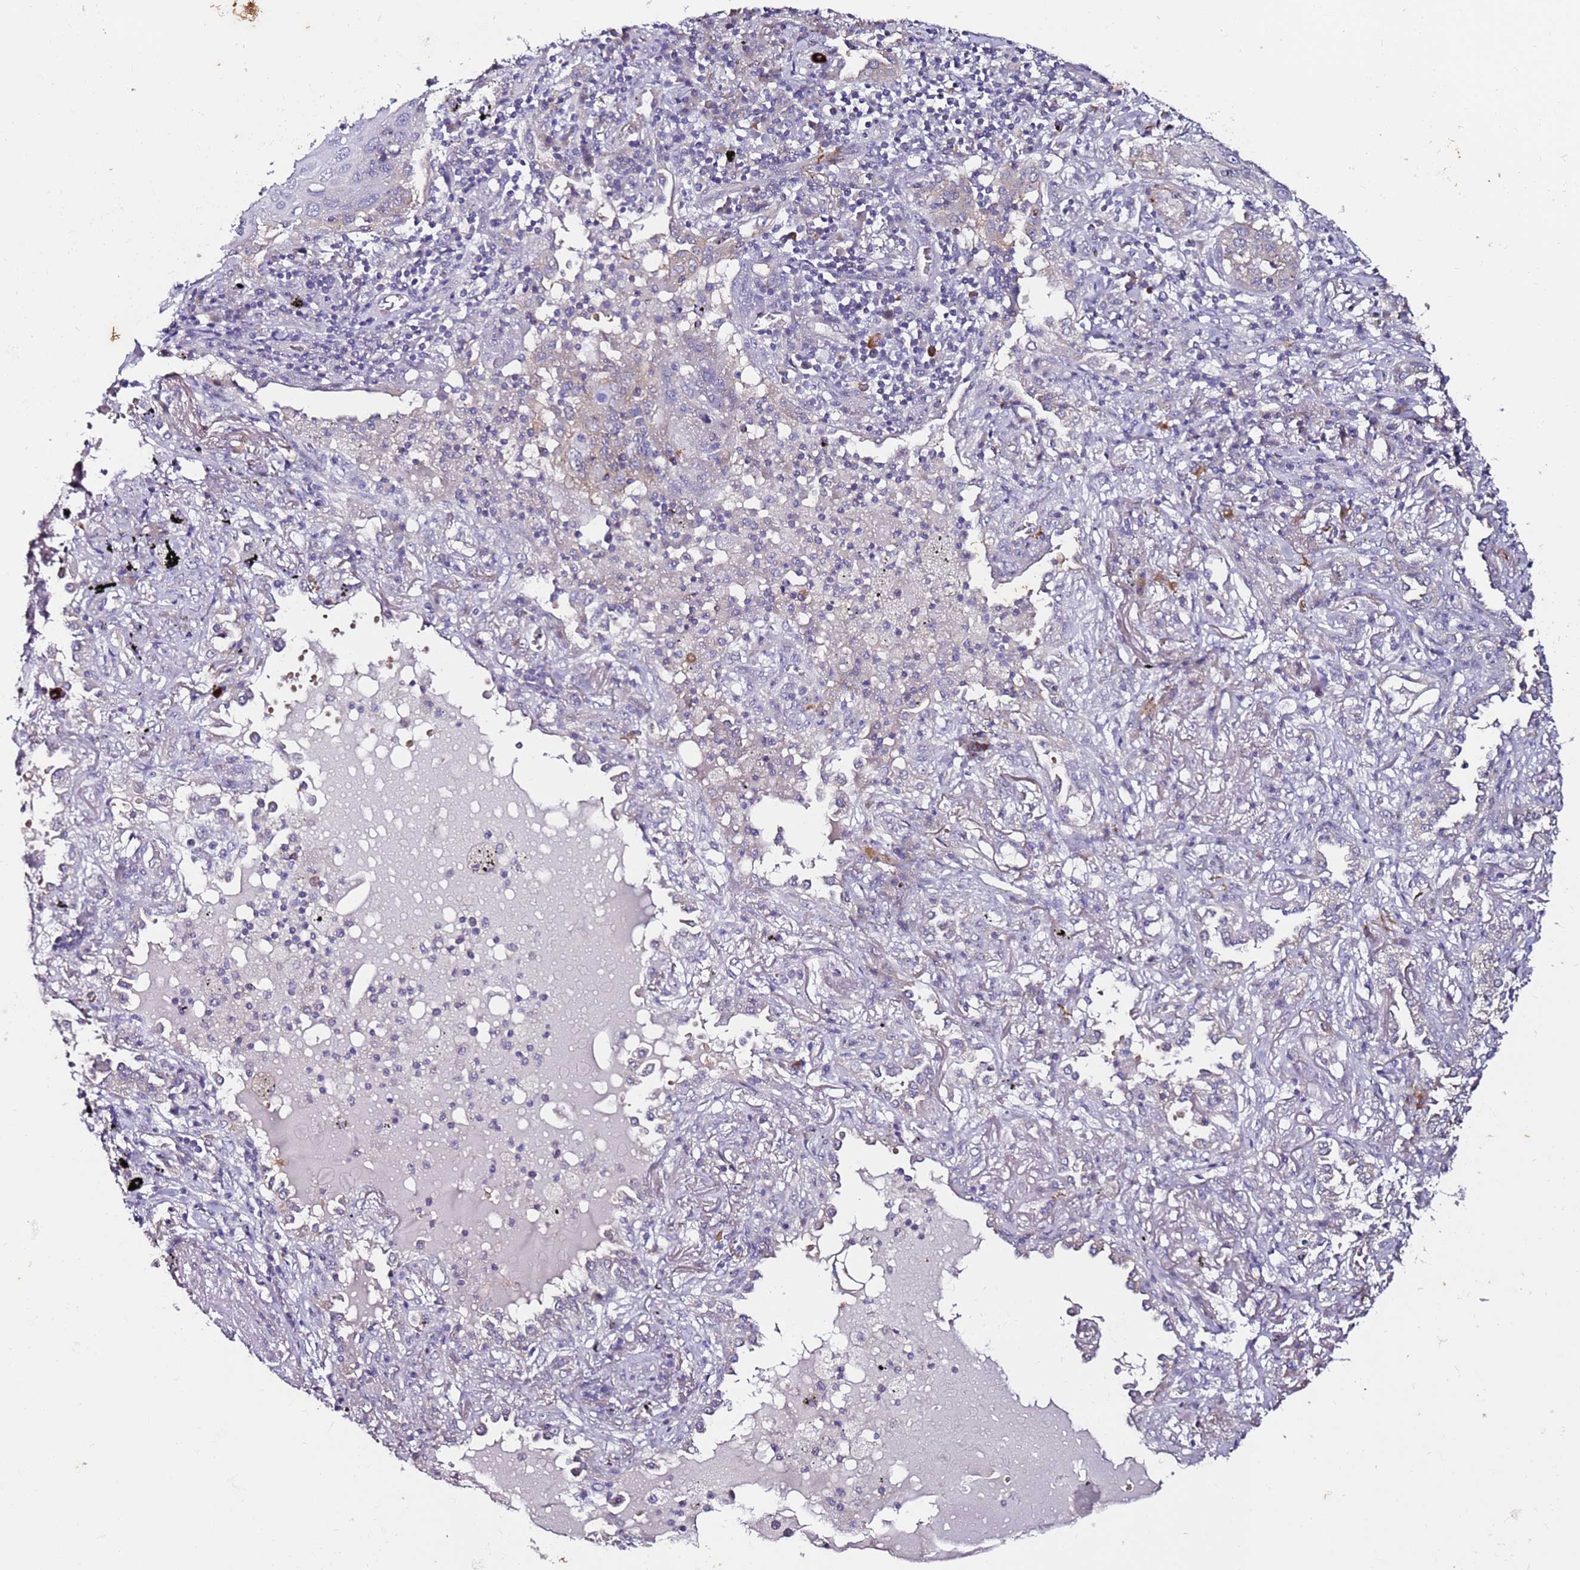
{"staining": {"intensity": "negative", "quantity": "none", "location": "none"}, "tissue": "lung cancer", "cell_type": "Tumor cells", "image_type": "cancer", "snomed": [{"axis": "morphology", "description": "Squamous cell carcinoma, NOS"}, {"axis": "topography", "description": "Lung"}], "caption": "The image demonstrates no staining of tumor cells in lung cancer.", "gene": "SRRM5", "patient": {"sex": "female", "age": 63}}